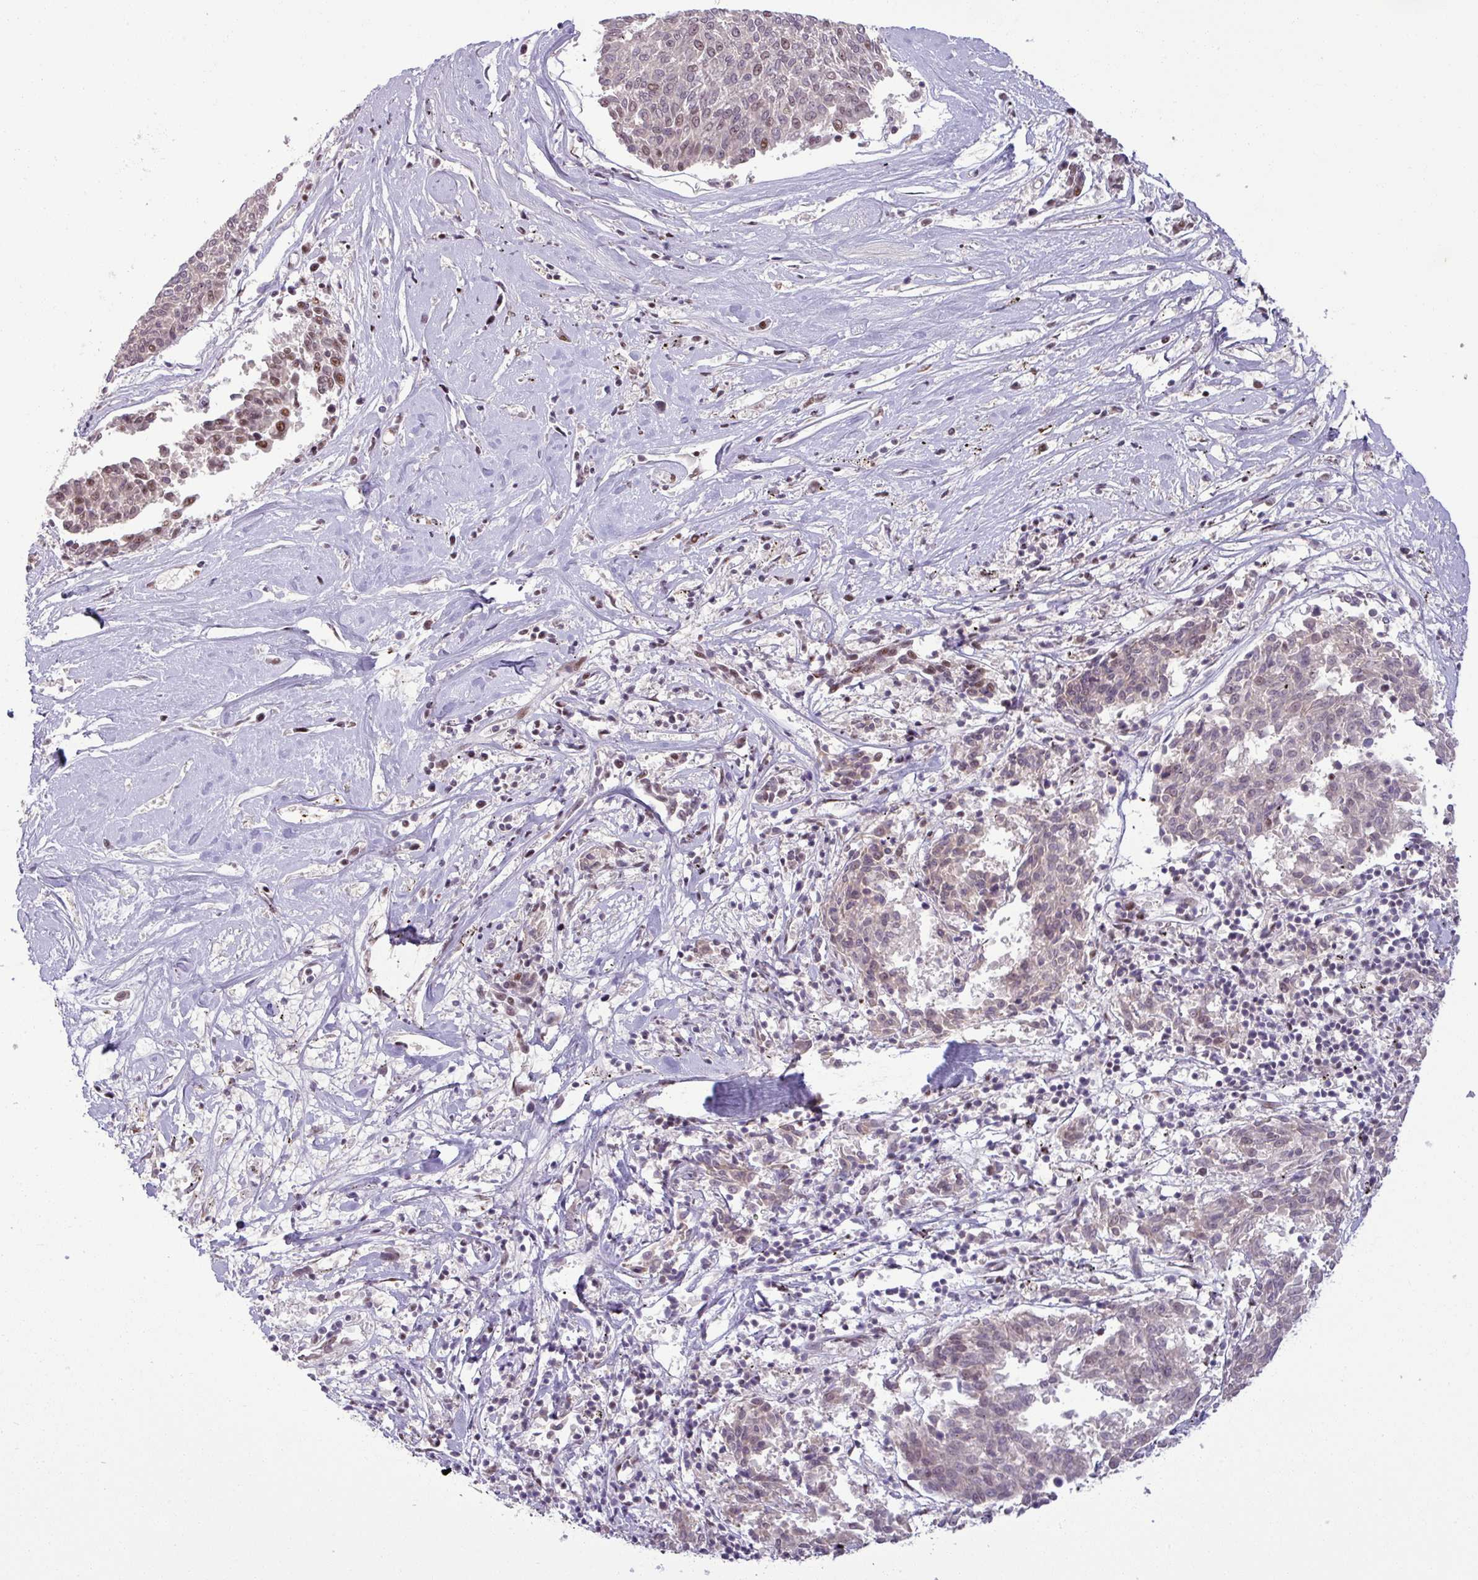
{"staining": {"intensity": "moderate", "quantity": ">75%", "location": "nuclear"}, "tissue": "melanoma", "cell_type": "Tumor cells", "image_type": "cancer", "snomed": [{"axis": "morphology", "description": "Malignant melanoma, NOS"}, {"axis": "topography", "description": "Skin"}], "caption": "Tumor cells reveal medium levels of moderate nuclear positivity in about >75% of cells in human melanoma.", "gene": "PTPN20", "patient": {"sex": "female", "age": 72}}